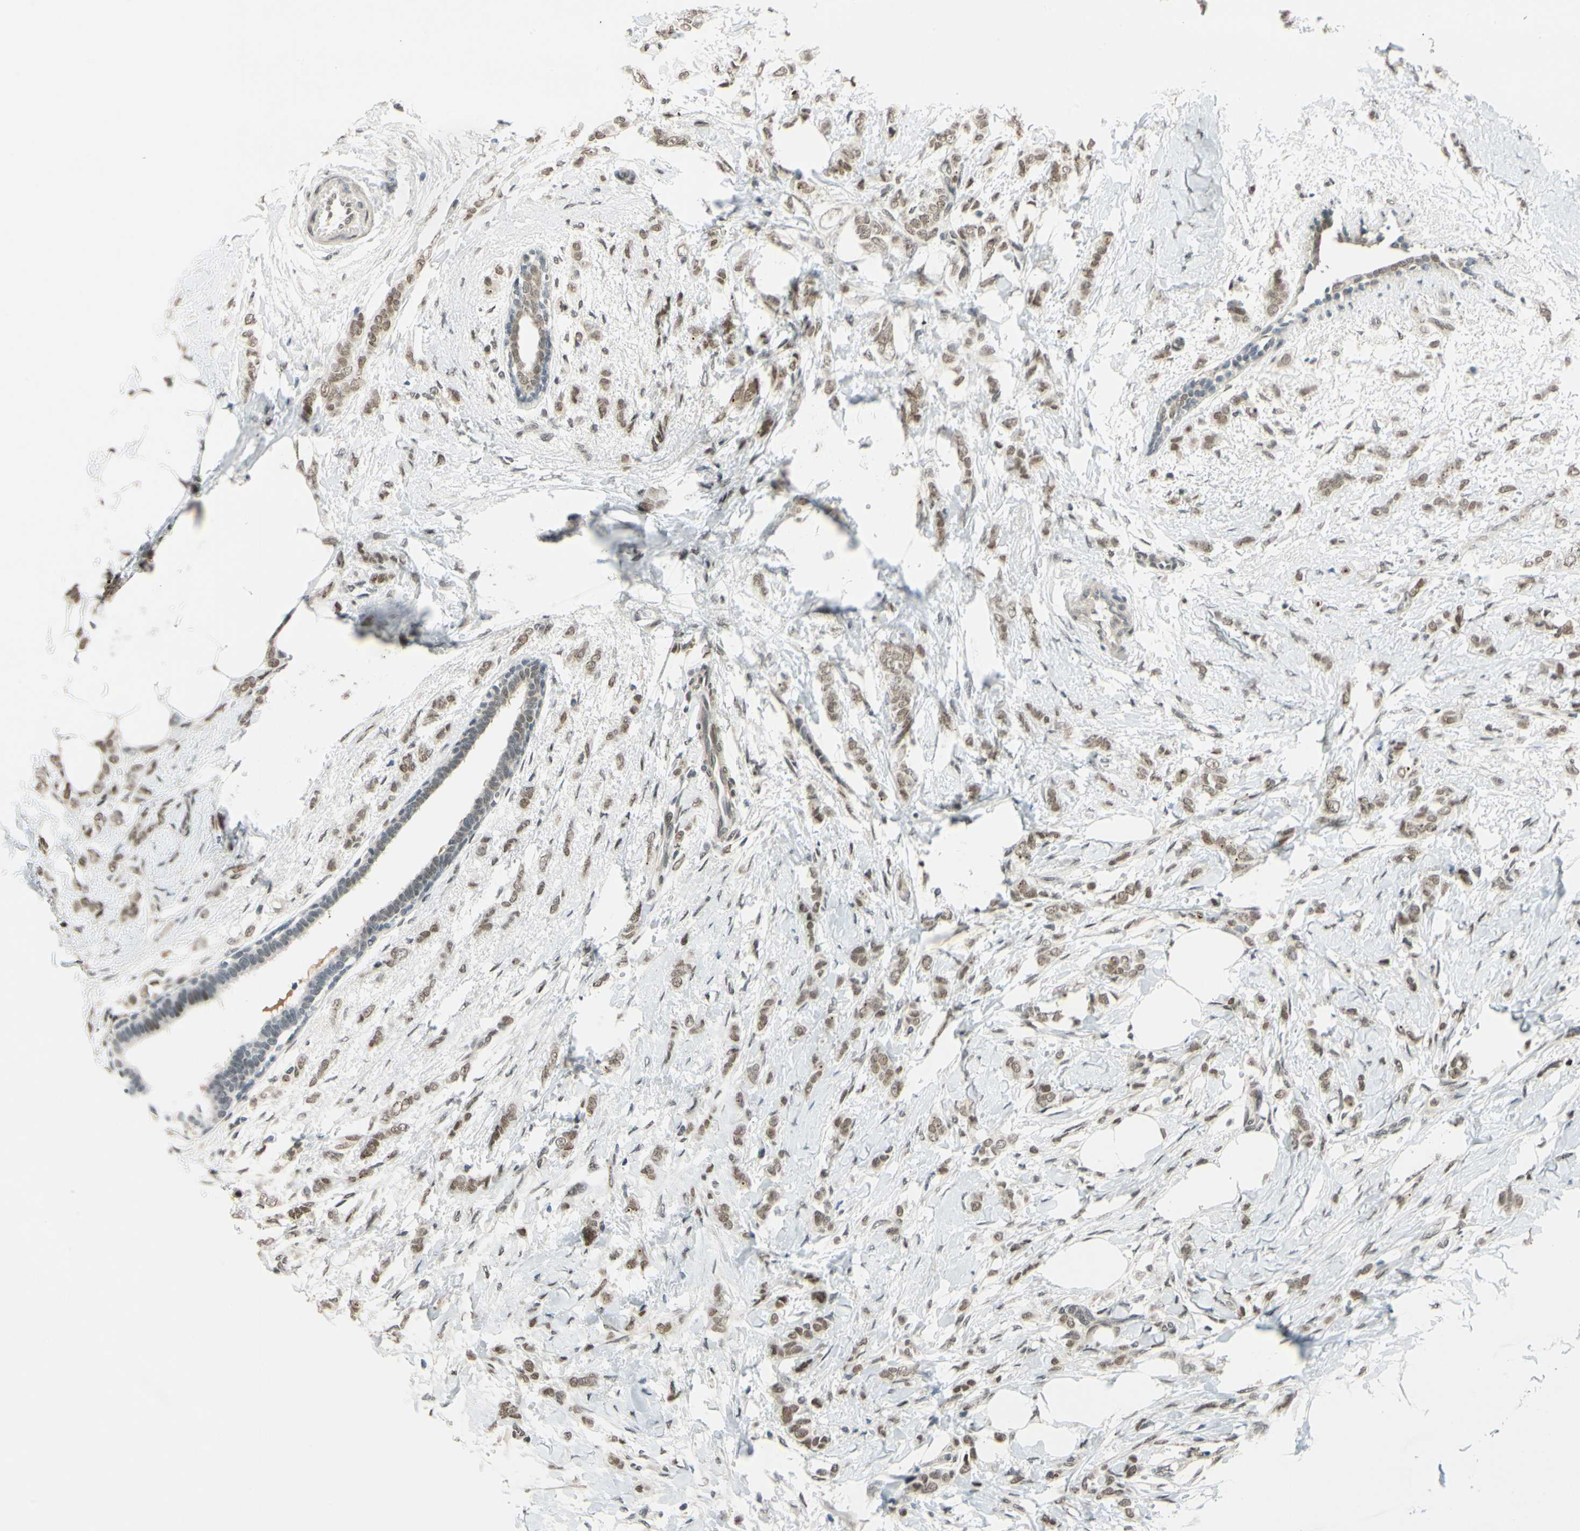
{"staining": {"intensity": "weak", "quantity": ">75%", "location": "cytoplasmic/membranous,nuclear"}, "tissue": "breast cancer", "cell_type": "Tumor cells", "image_type": "cancer", "snomed": [{"axis": "morphology", "description": "Lobular carcinoma, in situ"}, {"axis": "morphology", "description": "Lobular carcinoma"}, {"axis": "topography", "description": "Breast"}], "caption": "The immunohistochemical stain labels weak cytoplasmic/membranous and nuclear expression in tumor cells of breast cancer tissue. (DAB (3,3'-diaminobenzidine) IHC, brown staining for protein, blue staining for nuclei).", "gene": "POGZ", "patient": {"sex": "female", "age": 41}}